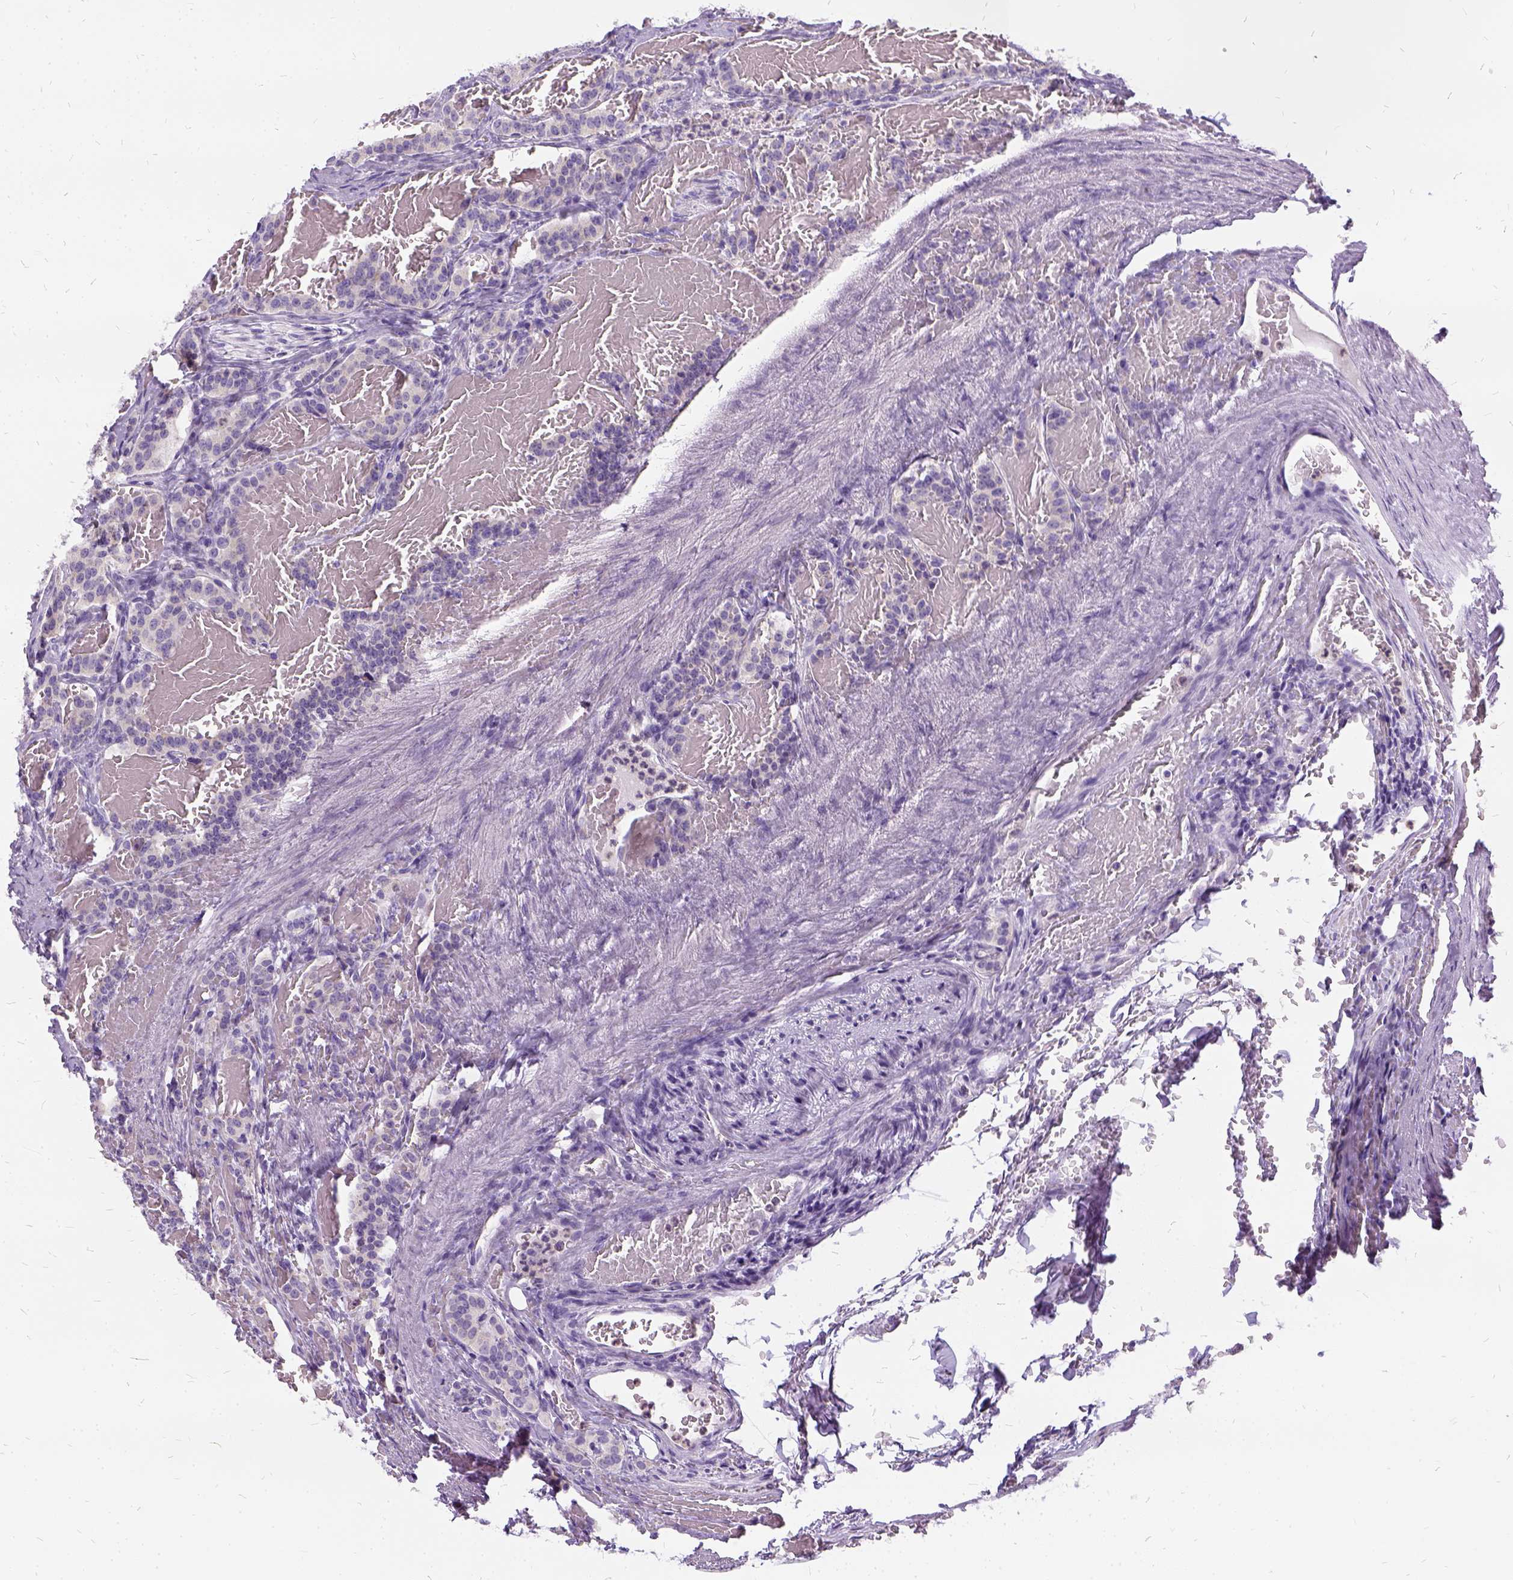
{"staining": {"intensity": "negative", "quantity": "none", "location": "none"}, "tissue": "carcinoid", "cell_type": "Tumor cells", "image_type": "cancer", "snomed": [{"axis": "morphology", "description": "Carcinoid, malignant, NOS"}, {"axis": "topography", "description": "Lung"}], "caption": "Immunohistochemical staining of carcinoid reveals no significant expression in tumor cells.", "gene": "FDX1", "patient": {"sex": "female", "age": 46}}